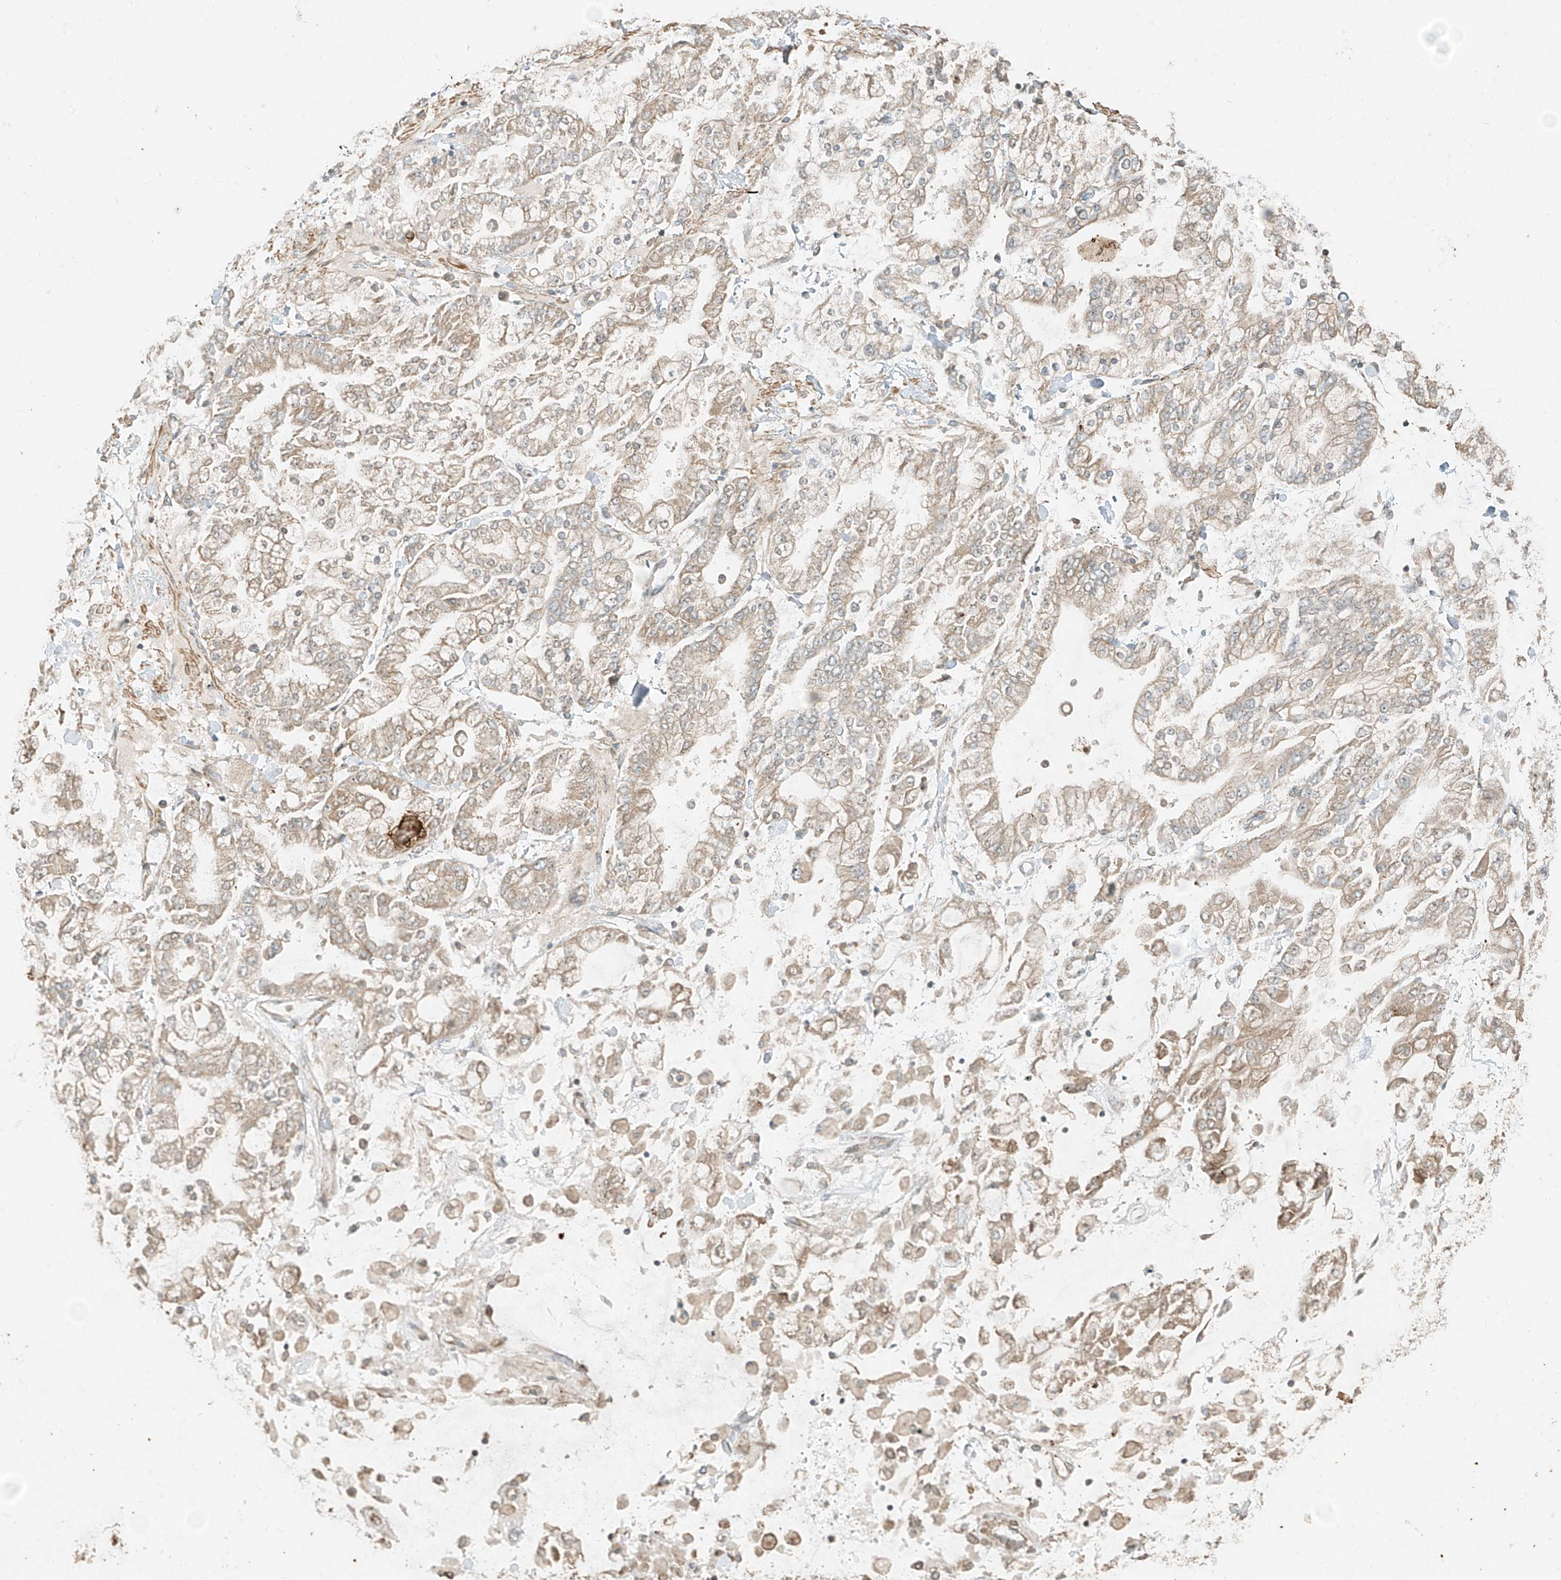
{"staining": {"intensity": "weak", "quantity": "<25%", "location": "cytoplasmic/membranous"}, "tissue": "stomach cancer", "cell_type": "Tumor cells", "image_type": "cancer", "snomed": [{"axis": "morphology", "description": "Normal tissue, NOS"}, {"axis": "morphology", "description": "Adenocarcinoma, NOS"}, {"axis": "topography", "description": "Stomach, upper"}, {"axis": "topography", "description": "Stomach"}], "caption": "The image exhibits no staining of tumor cells in stomach cancer. The staining is performed using DAB brown chromogen with nuclei counter-stained in using hematoxylin.", "gene": "ANKZF1", "patient": {"sex": "male", "age": 76}}